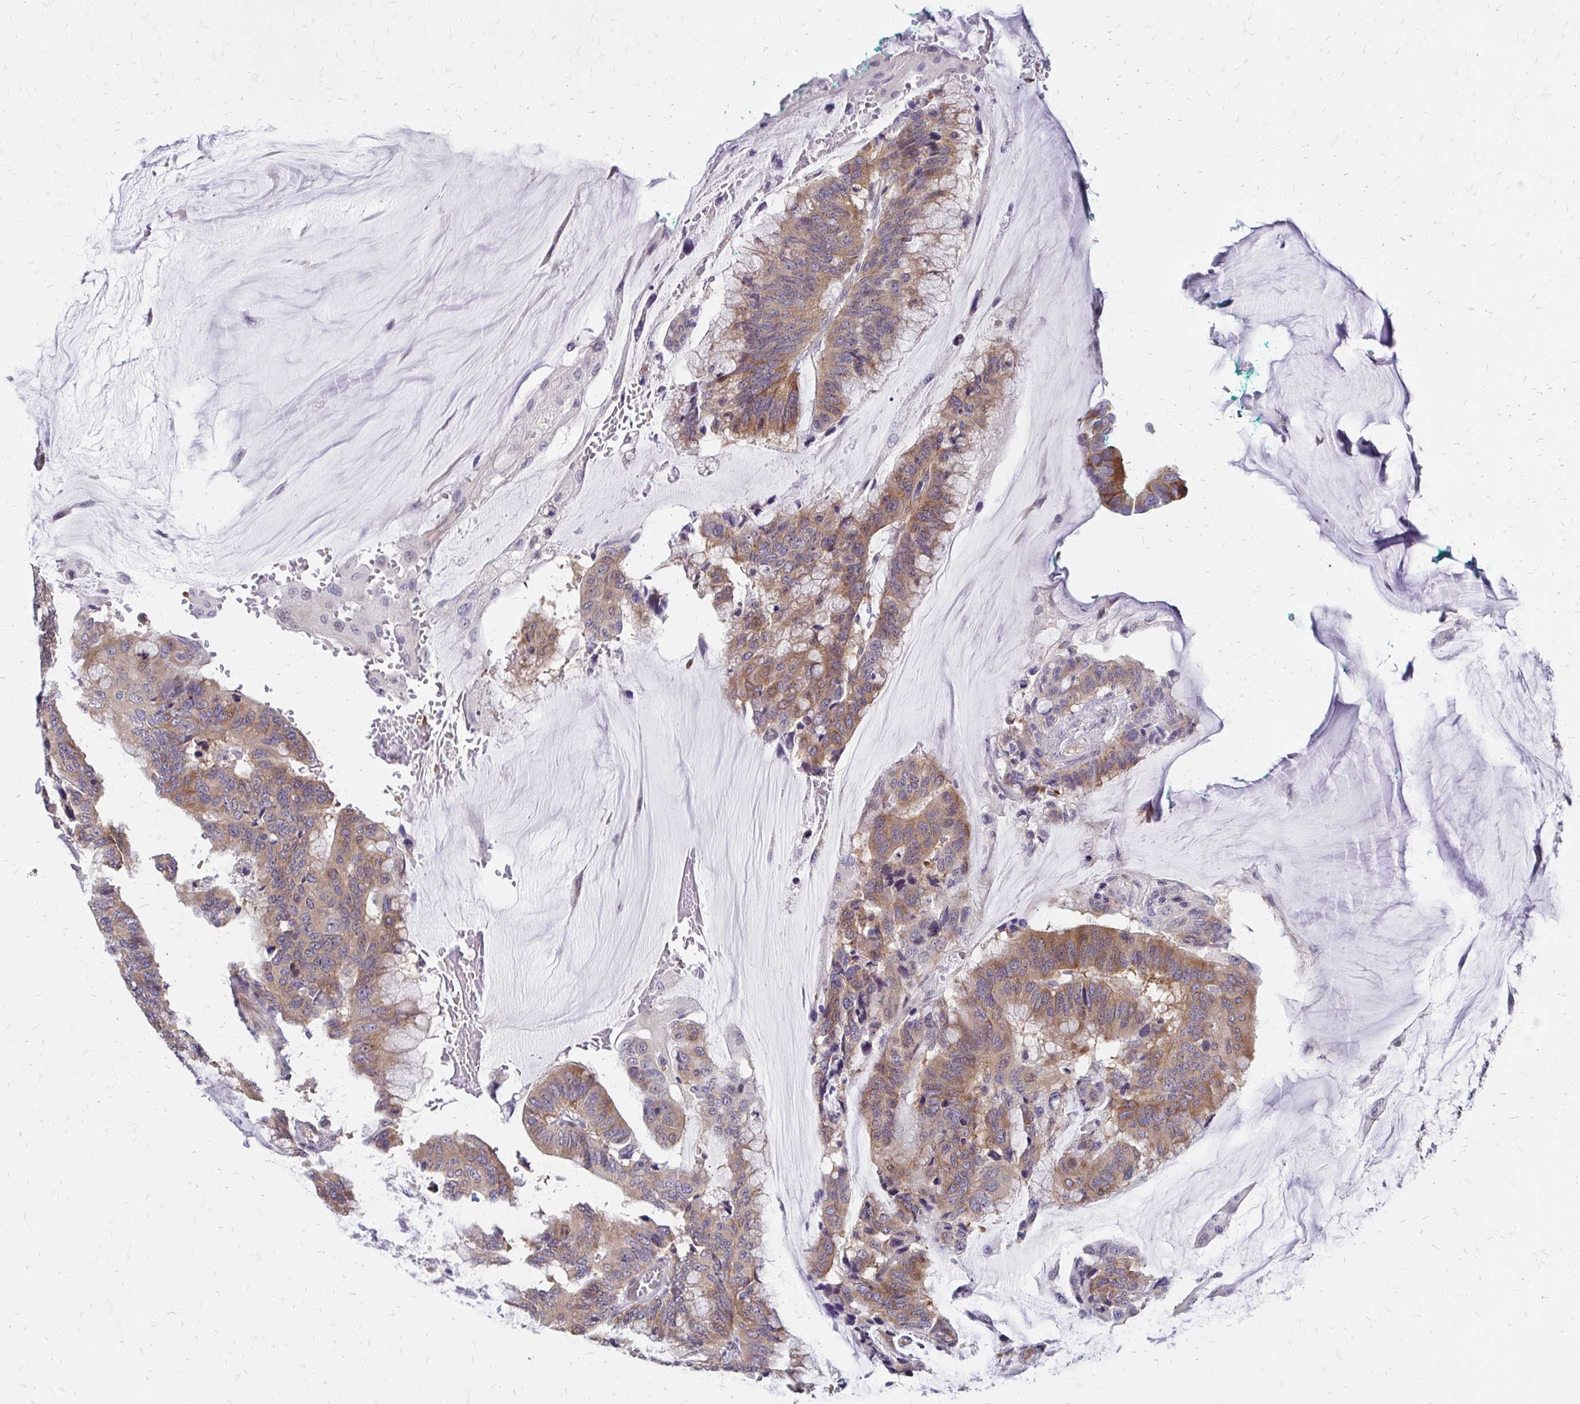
{"staining": {"intensity": "weak", "quantity": ">75%", "location": "cytoplasmic/membranous"}, "tissue": "colorectal cancer", "cell_type": "Tumor cells", "image_type": "cancer", "snomed": [{"axis": "morphology", "description": "Adenocarcinoma, NOS"}, {"axis": "topography", "description": "Rectum"}], "caption": "High-power microscopy captured an IHC image of colorectal cancer, revealing weak cytoplasmic/membranous positivity in about >75% of tumor cells.", "gene": "CBX7", "patient": {"sex": "female", "age": 59}}